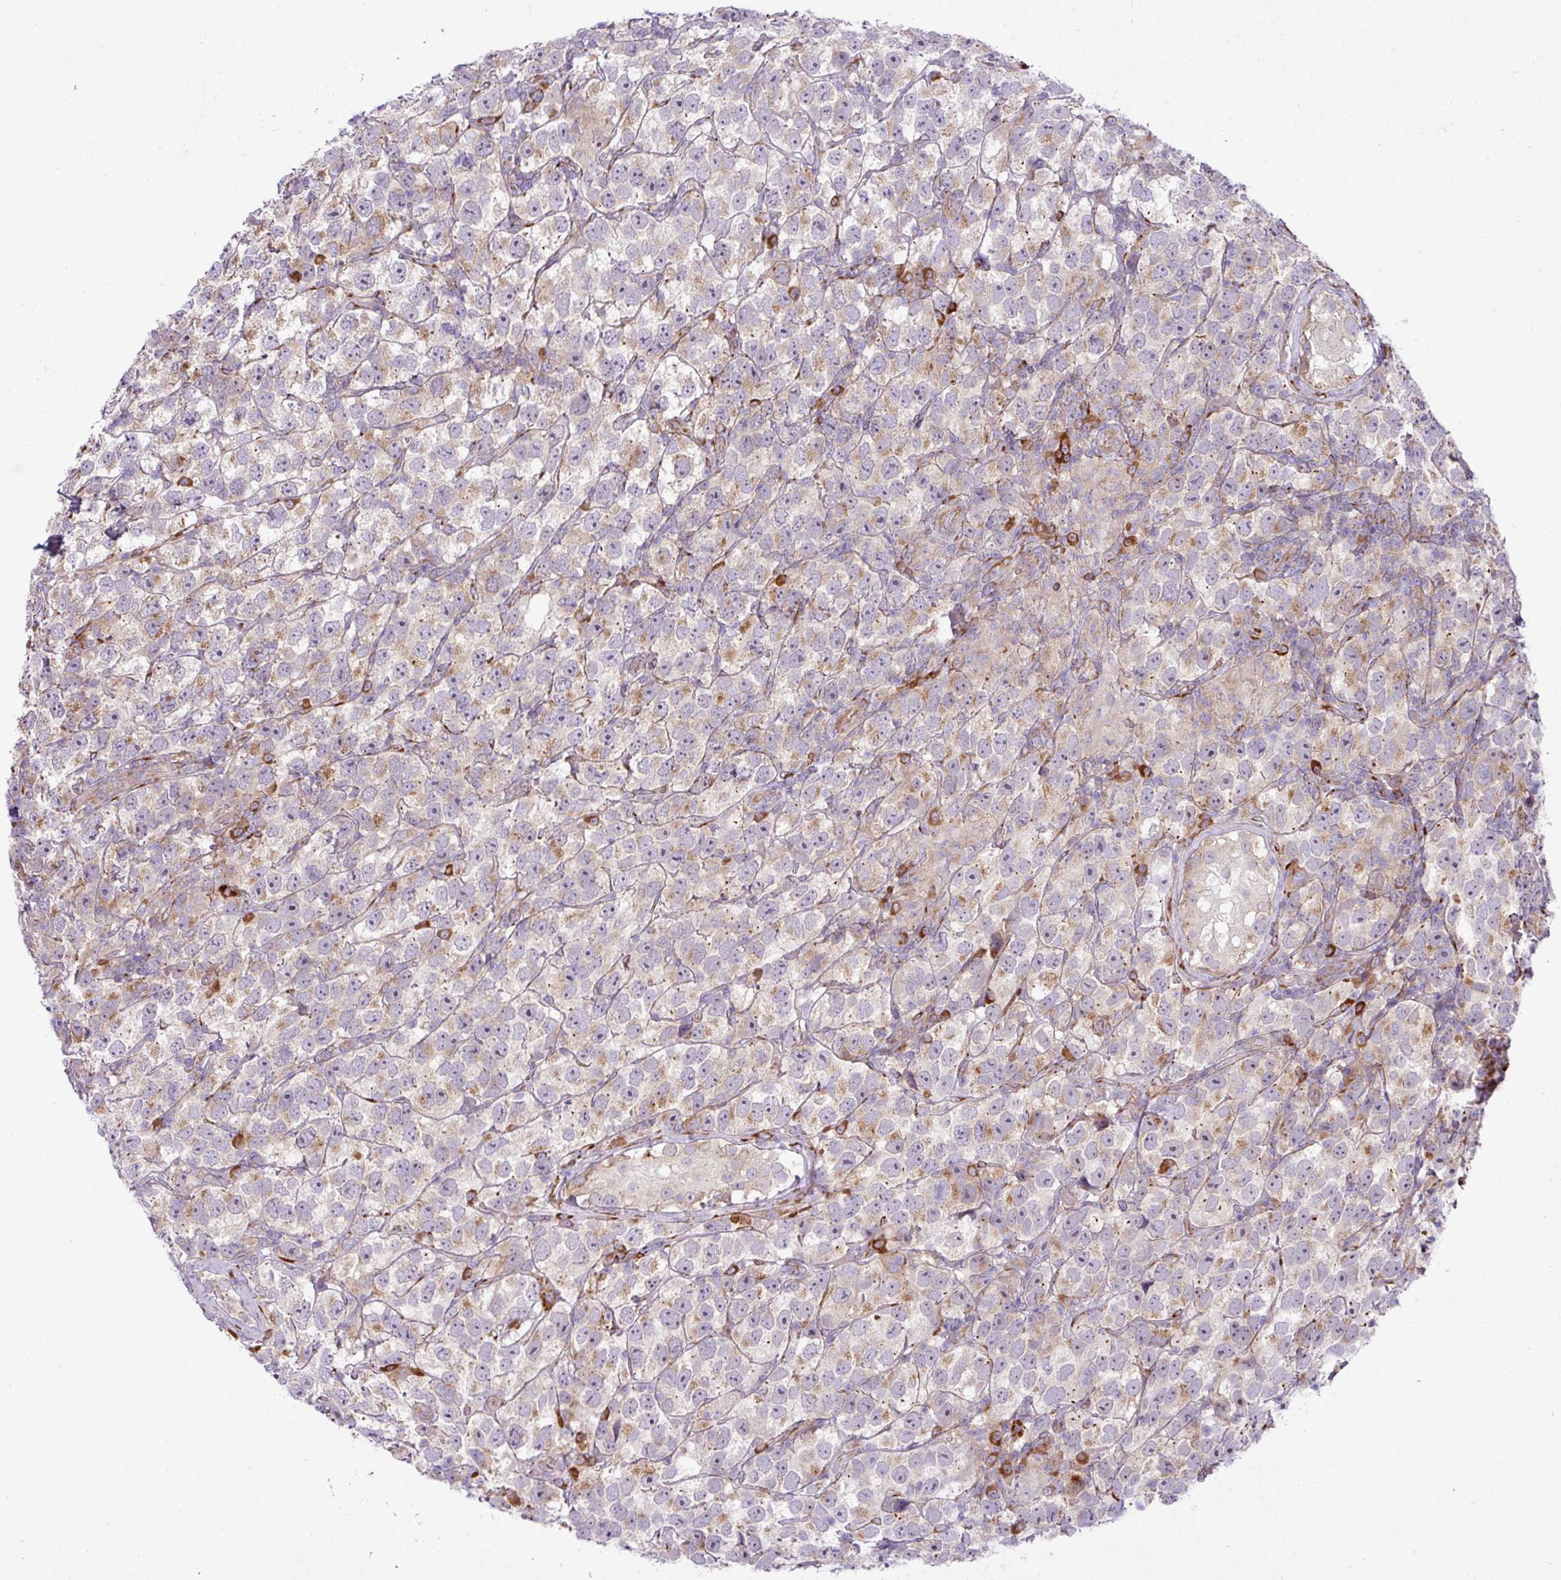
{"staining": {"intensity": "moderate", "quantity": "<25%", "location": "cytoplasmic/membranous"}, "tissue": "testis cancer", "cell_type": "Tumor cells", "image_type": "cancer", "snomed": [{"axis": "morphology", "description": "Seminoma, NOS"}, {"axis": "topography", "description": "Testis"}], "caption": "The immunohistochemical stain shows moderate cytoplasmic/membranous positivity in tumor cells of testis cancer tissue. (brown staining indicates protein expression, while blue staining denotes nuclei).", "gene": "CFAP97", "patient": {"sex": "male", "age": 26}}